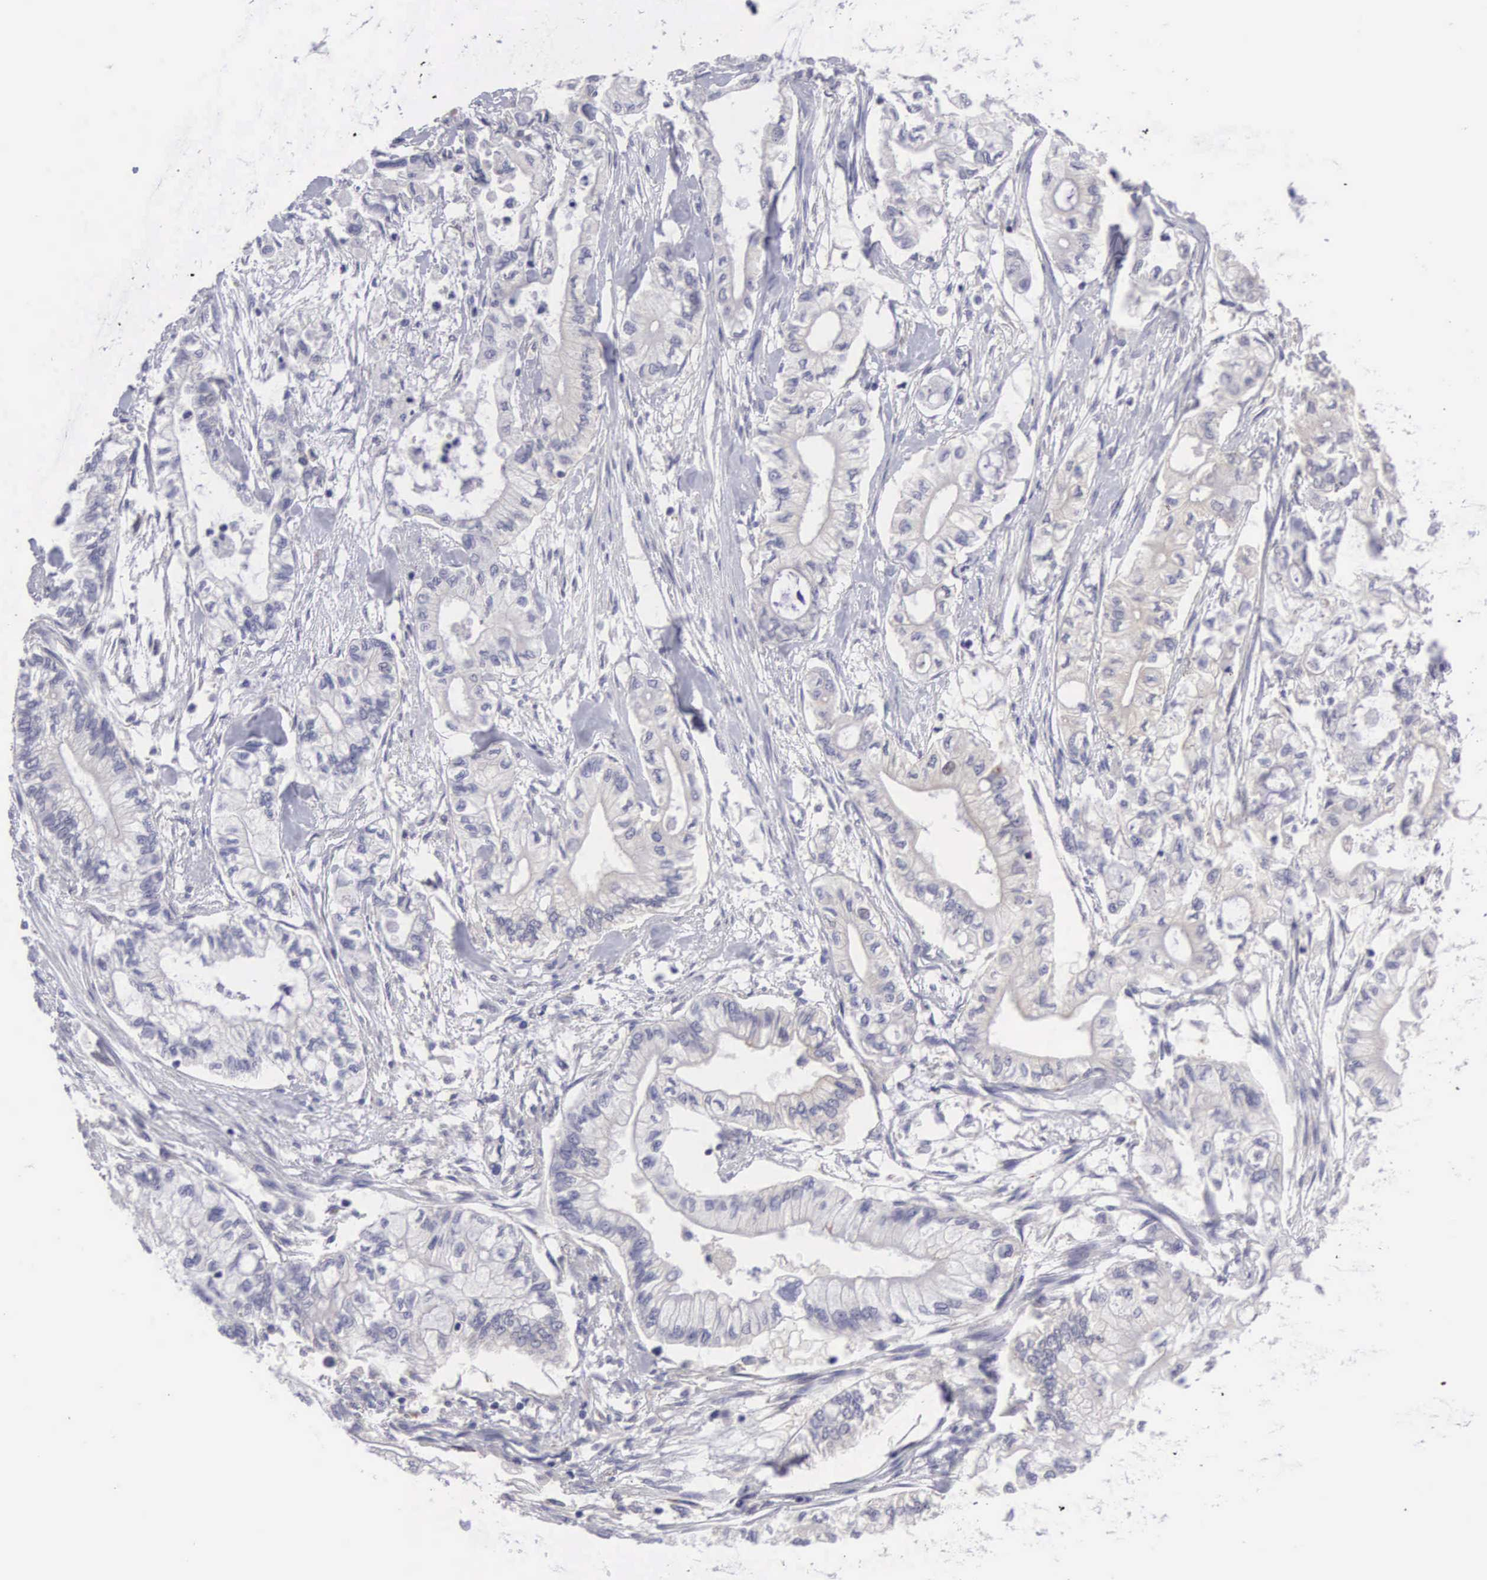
{"staining": {"intensity": "negative", "quantity": "none", "location": "none"}, "tissue": "pancreatic cancer", "cell_type": "Tumor cells", "image_type": "cancer", "snomed": [{"axis": "morphology", "description": "Adenocarcinoma, NOS"}, {"axis": "topography", "description": "Pancreas"}], "caption": "A high-resolution photomicrograph shows immunohistochemistry (IHC) staining of pancreatic cancer (adenocarcinoma), which demonstrates no significant staining in tumor cells.", "gene": "SLITRK4", "patient": {"sex": "male", "age": 79}}